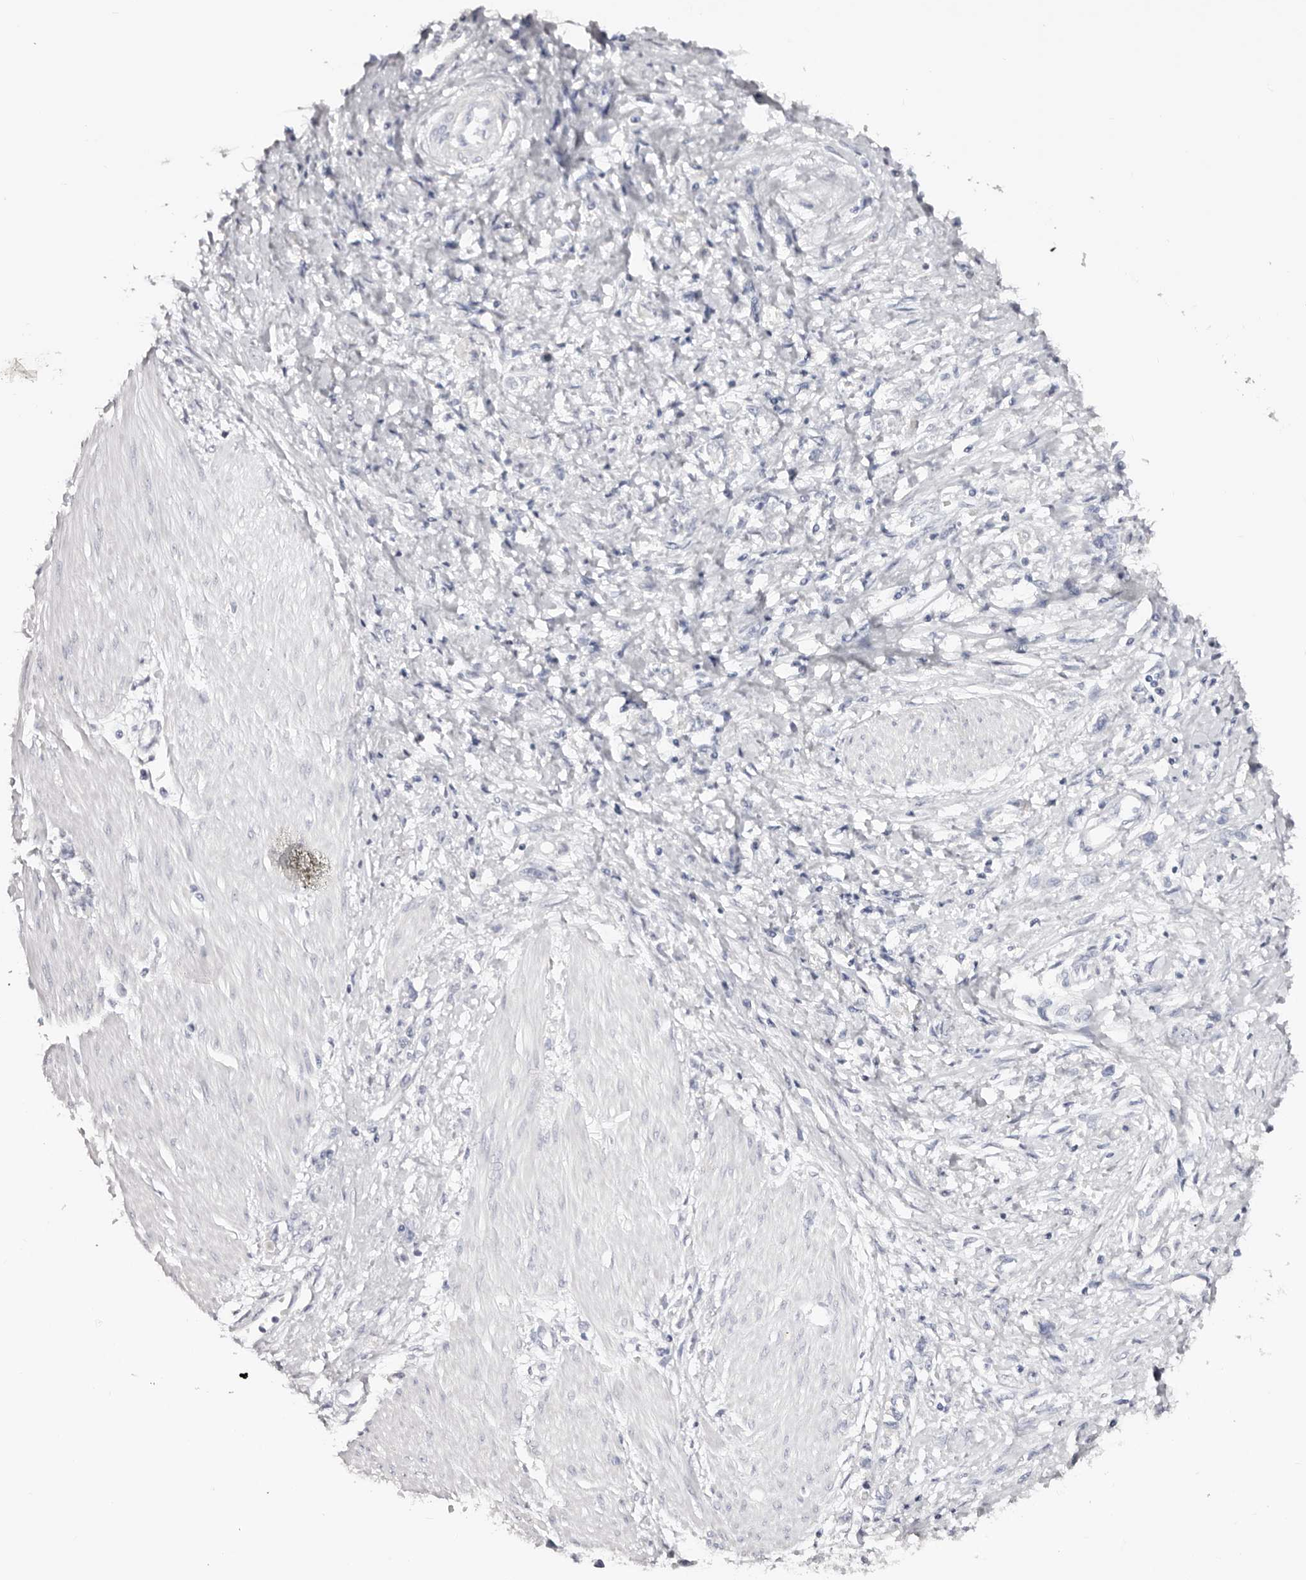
{"staining": {"intensity": "negative", "quantity": "none", "location": "none"}, "tissue": "stomach cancer", "cell_type": "Tumor cells", "image_type": "cancer", "snomed": [{"axis": "morphology", "description": "Adenocarcinoma, NOS"}, {"axis": "topography", "description": "Stomach"}], "caption": "IHC of human adenocarcinoma (stomach) exhibits no expression in tumor cells.", "gene": "AKNAD1", "patient": {"sex": "female", "age": 76}}